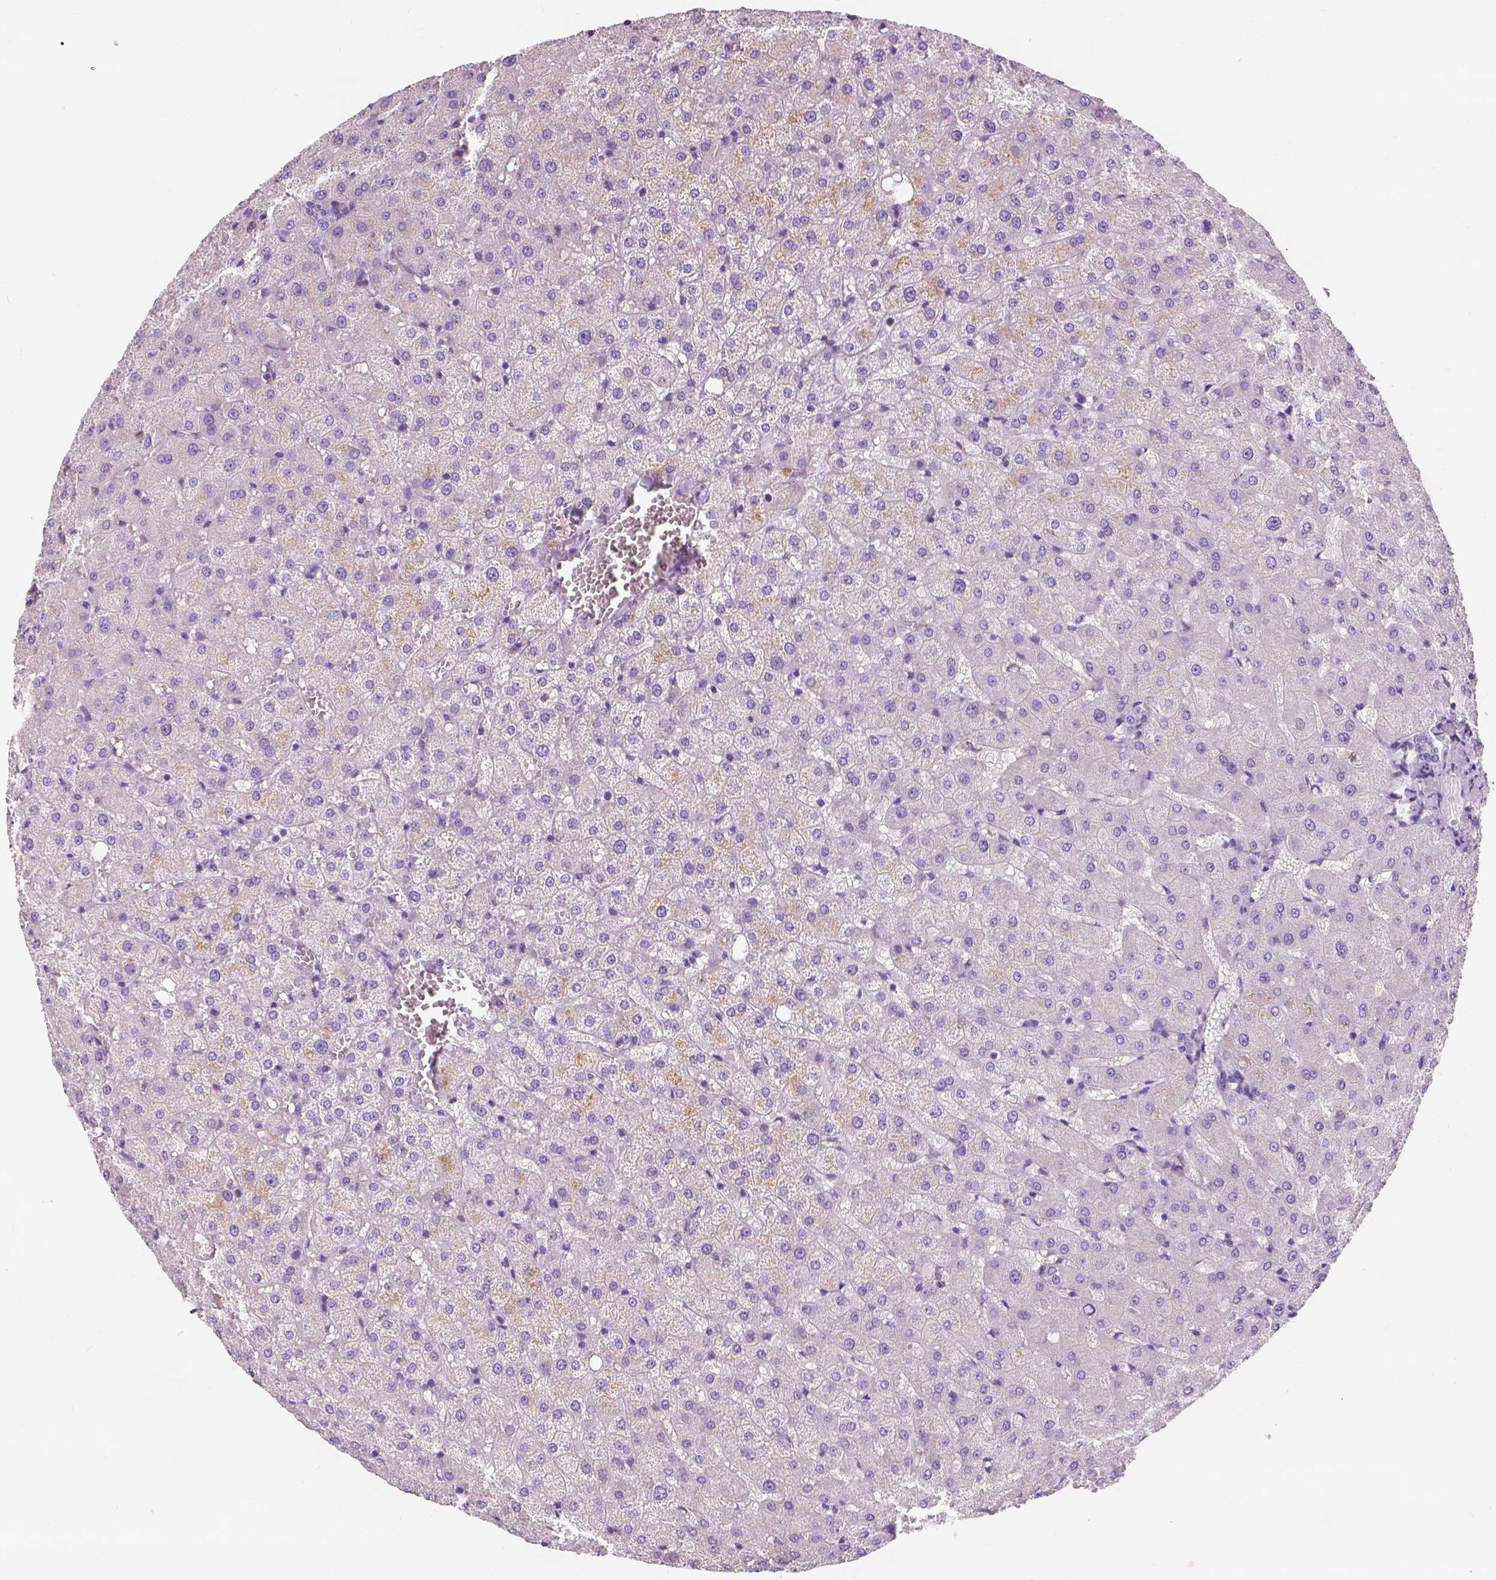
{"staining": {"intensity": "negative", "quantity": "none", "location": "none"}, "tissue": "liver", "cell_type": "Cholangiocytes", "image_type": "normal", "snomed": [{"axis": "morphology", "description": "Normal tissue, NOS"}, {"axis": "topography", "description": "Liver"}], "caption": "This is an IHC image of benign human liver. There is no expression in cholangiocytes.", "gene": "CHODL", "patient": {"sex": "female", "age": 50}}